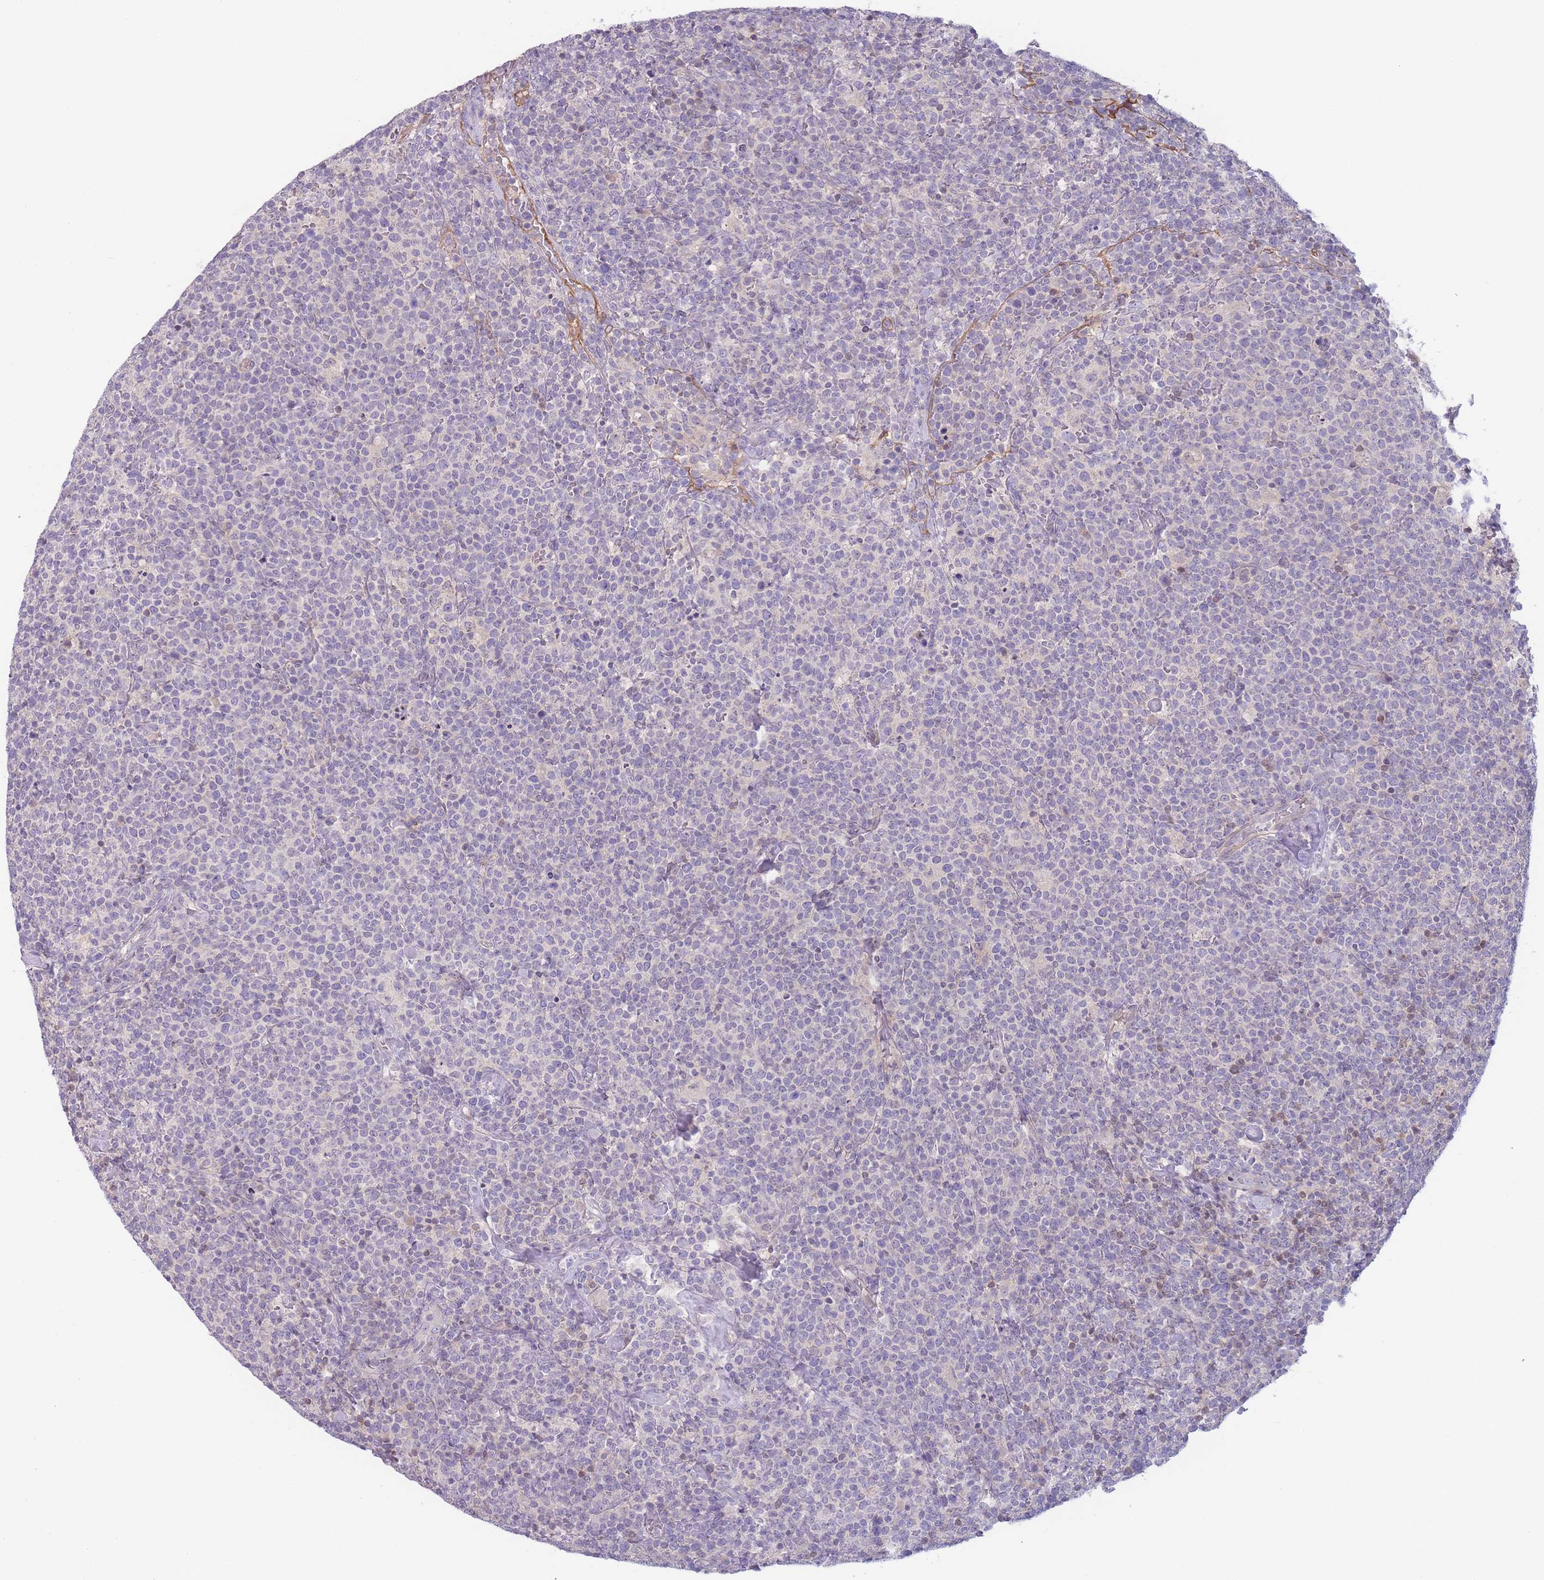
{"staining": {"intensity": "negative", "quantity": "none", "location": "none"}, "tissue": "lymphoma", "cell_type": "Tumor cells", "image_type": "cancer", "snomed": [{"axis": "morphology", "description": "Malignant lymphoma, non-Hodgkin's type, High grade"}, {"axis": "topography", "description": "Lymph node"}], "caption": "DAB (3,3'-diaminobenzidine) immunohistochemical staining of human lymphoma displays no significant expression in tumor cells.", "gene": "SPHKAP", "patient": {"sex": "male", "age": 61}}